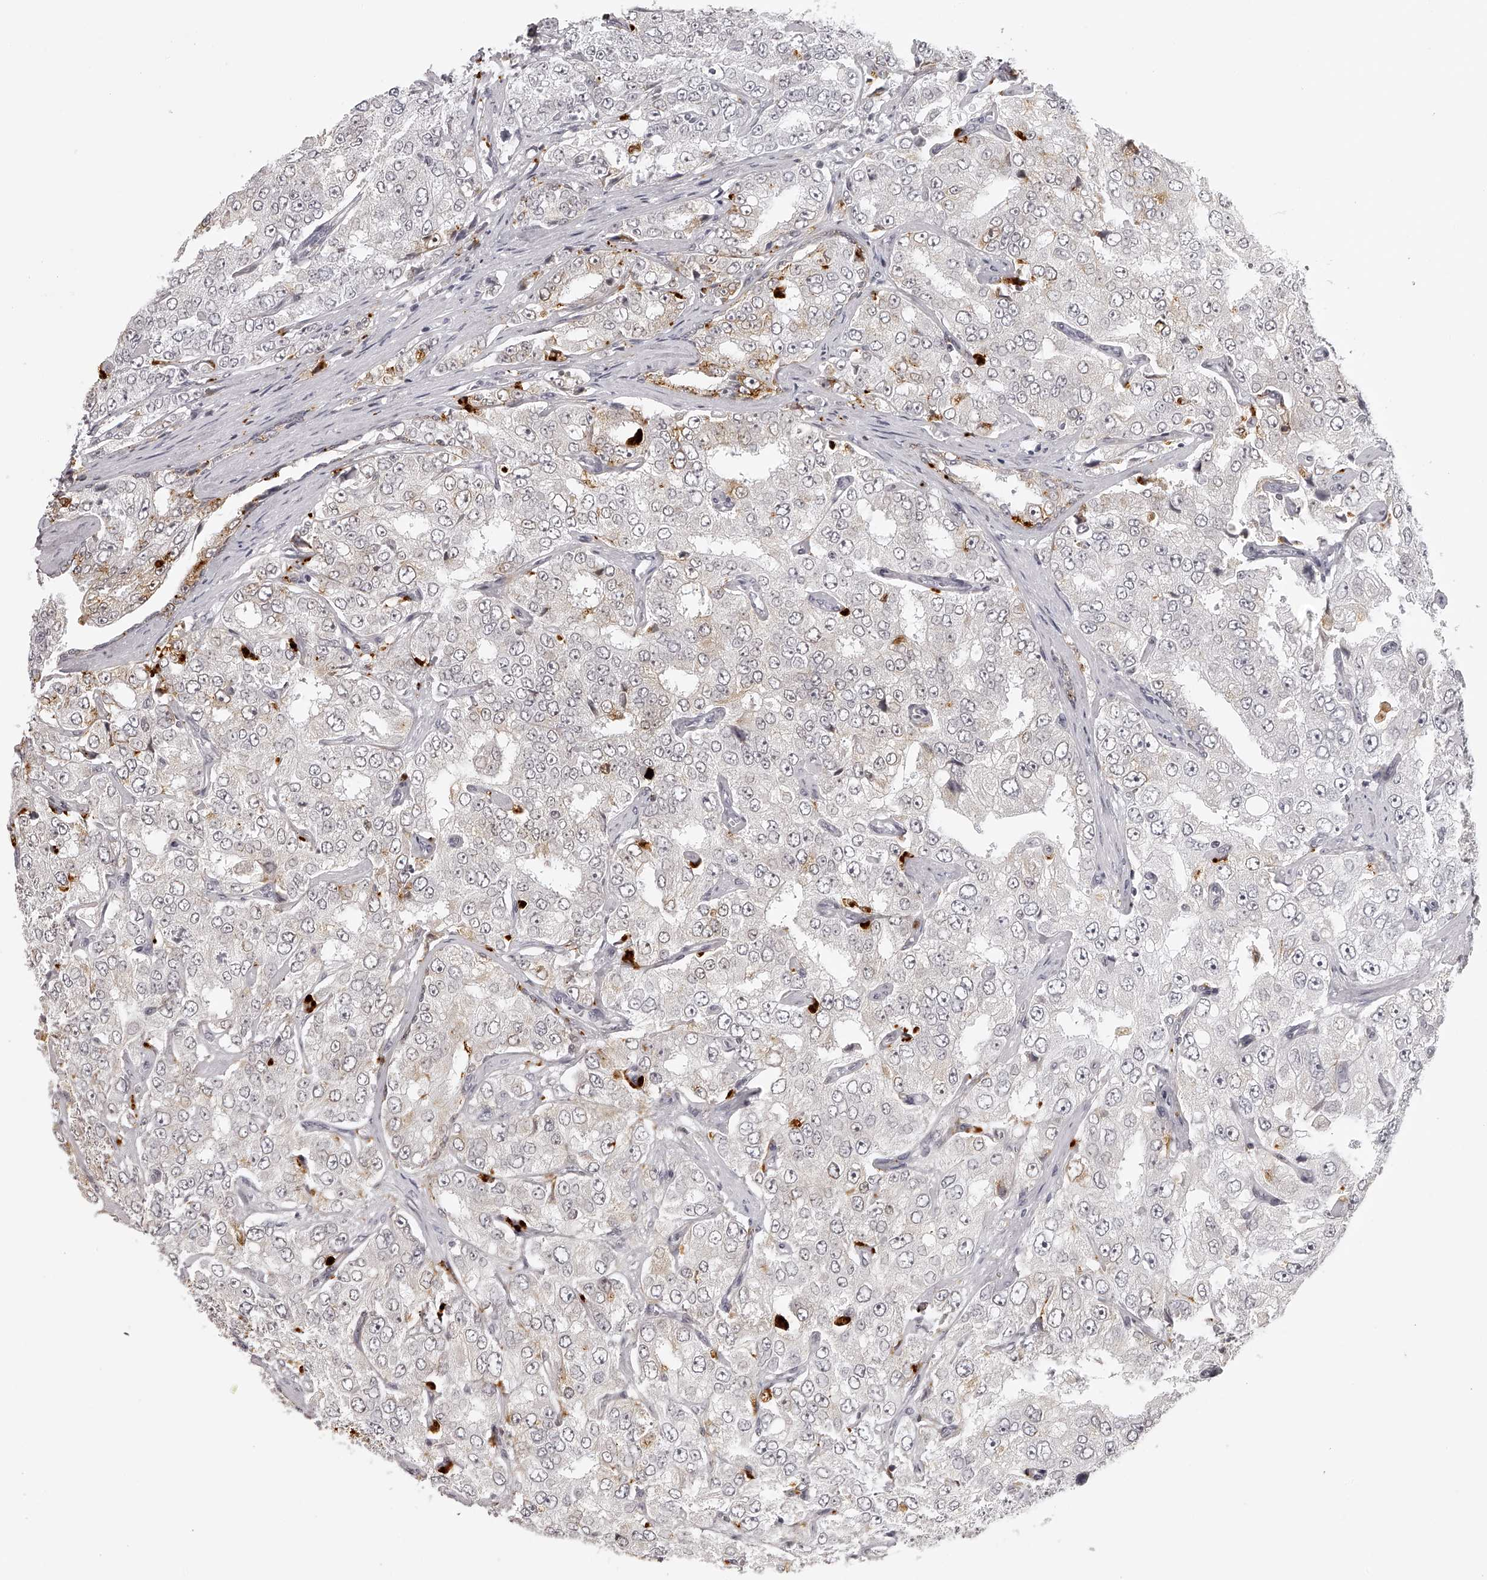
{"staining": {"intensity": "moderate", "quantity": "<25%", "location": "cytoplasmic/membranous"}, "tissue": "prostate cancer", "cell_type": "Tumor cells", "image_type": "cancer", "snomed": [{"axis": "morphology", "description": "Adenocarcinoma, High grade"}, {"axis": "topography", "description": "Prostate"}], "caption": "Approximately <25% of tumor cells in human adenocarcinoma (high-grade) (prostate) display moderate cytoplasmic/membranous protein expression as visualized by brown immunohistochemical staining.", "gene": "RNF220", "patient": {"sex": "male", "age": 58}}